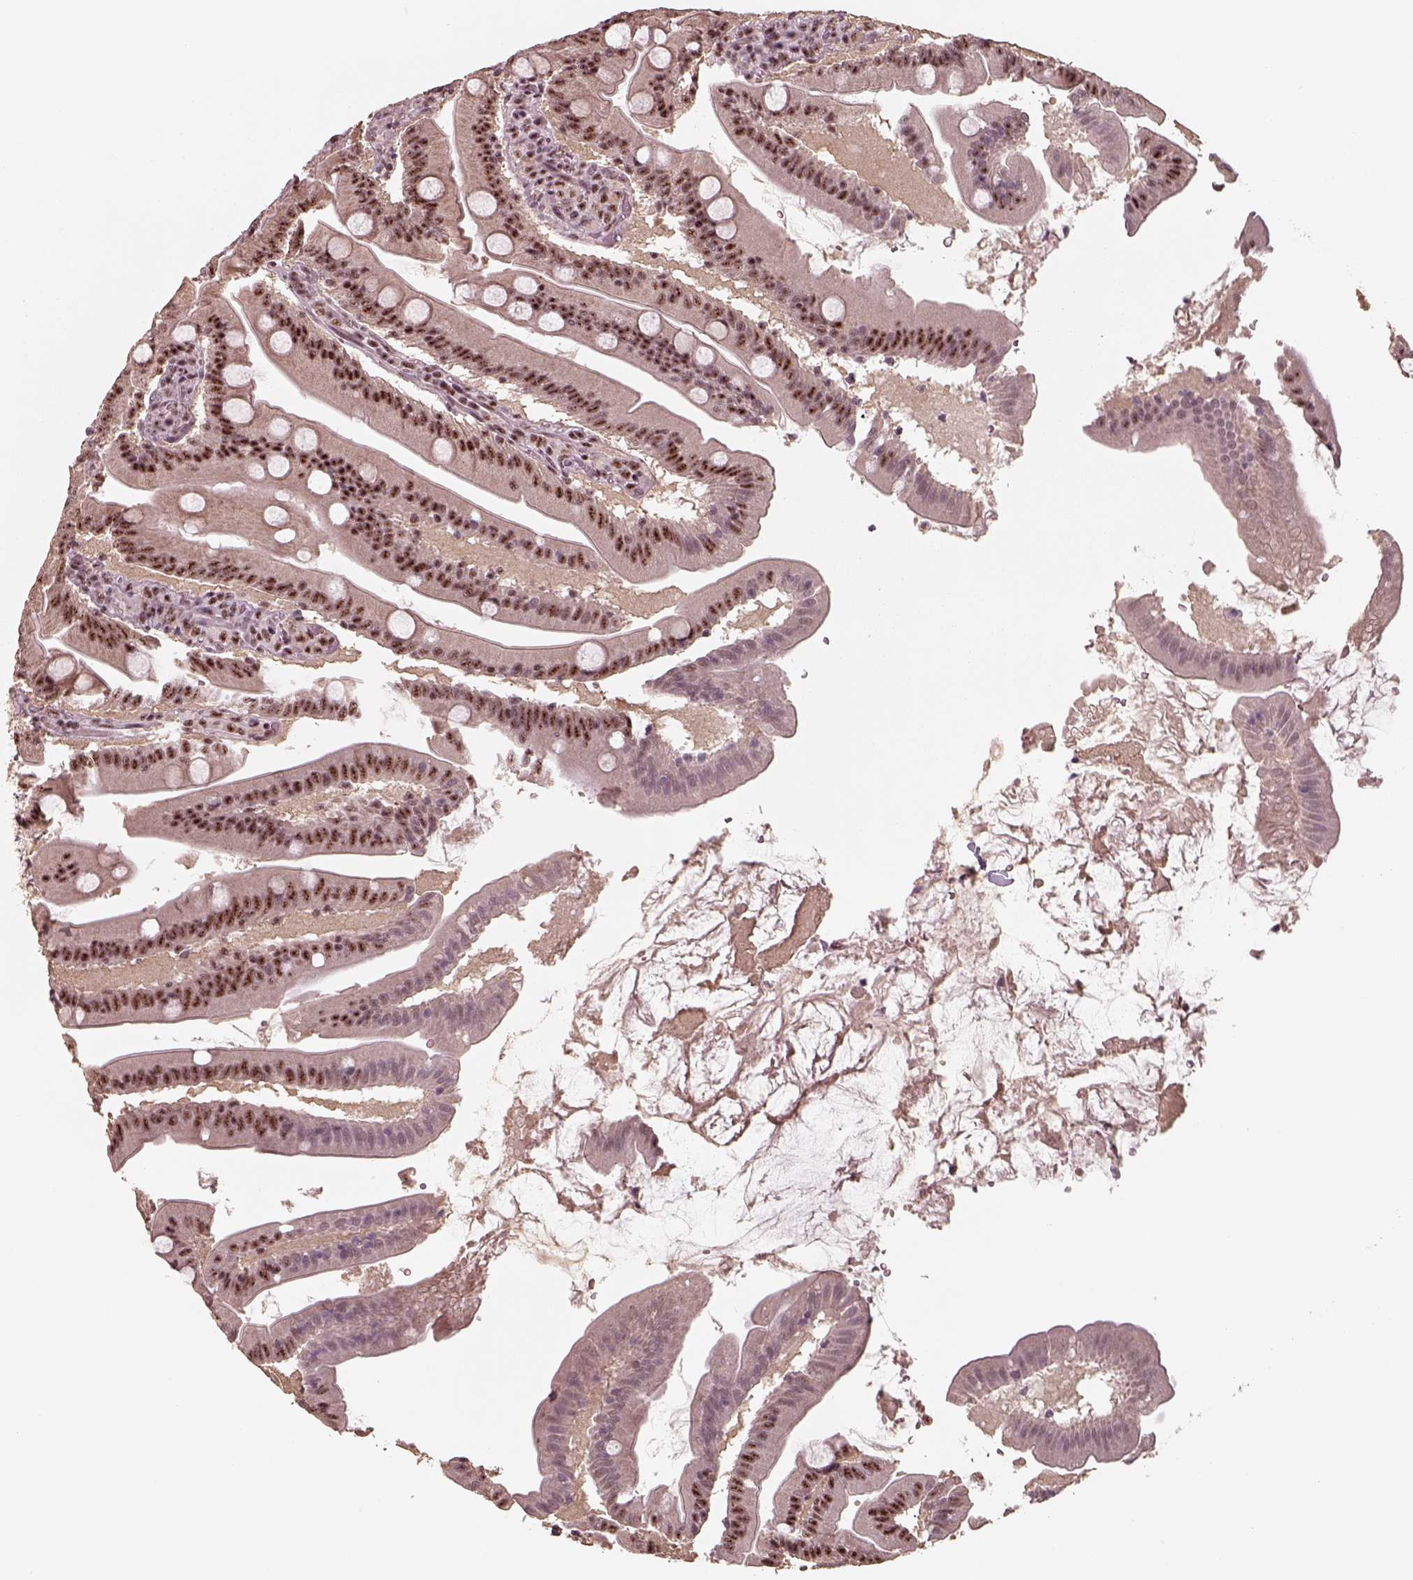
{"staining": {"intensity": "strong", "quantity": ">75%", "location": "nuclear"}, "tissue": "small intestine", "cell_type": "Glandular cells", "image_type": "normal", "snomed": [{"axis": "morphology", "description": "Normal tissue, NOS"}, {"axis": "topography", "description": "Small intestine"}], "caption": "Immunohistochemical staining of normal human small intestine displays >75% levels of strong nuclear protein positivity in approximately >75% of glandular cells.", "gene": "ATXN7L3", "patient": {"sex": "male", "age": 37}}